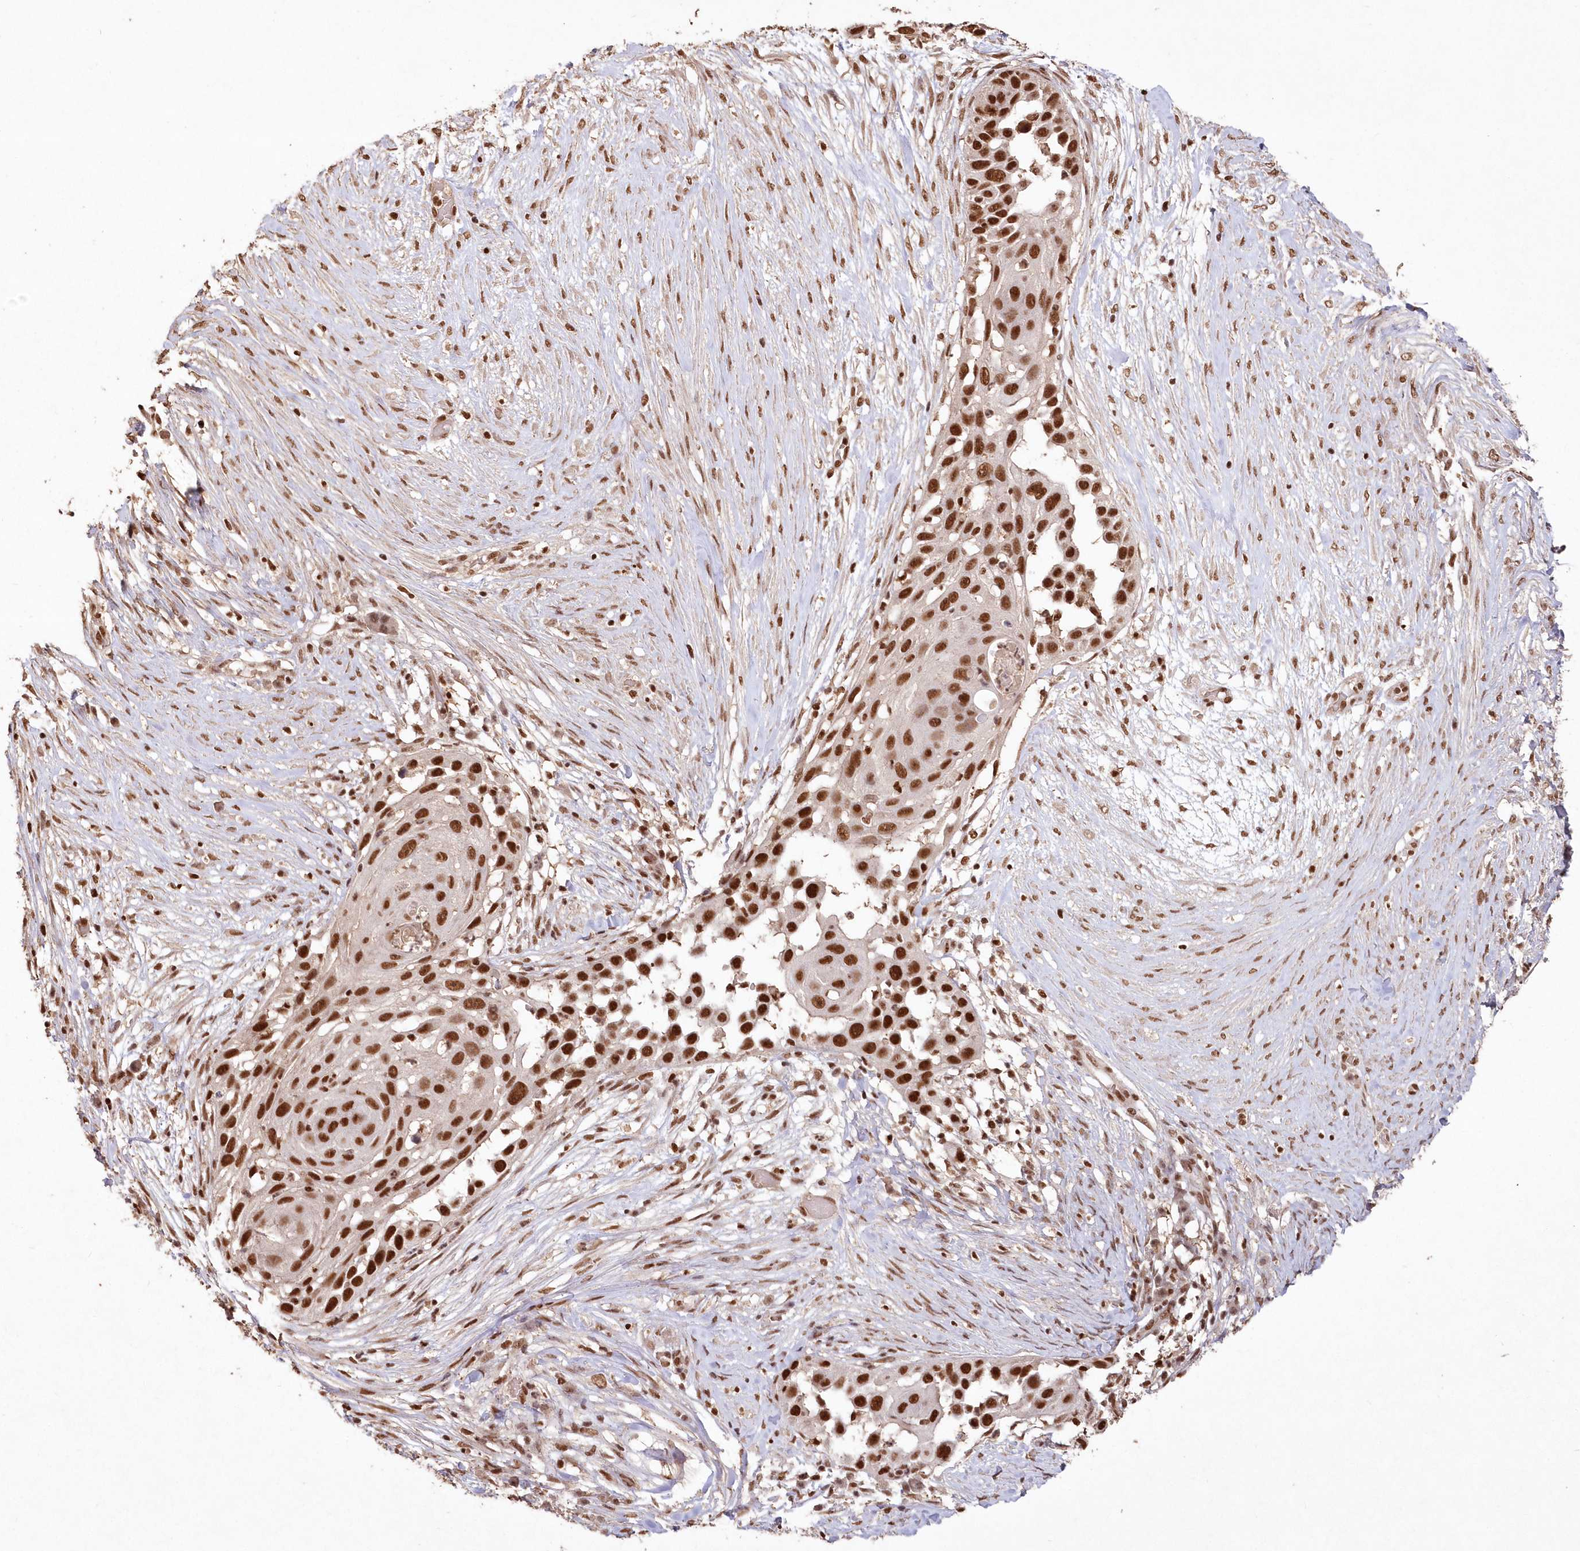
{"staining": {"intensity": "strong", "quantity": ">75%", "location": "nuclear"}, "tissue": "skin cancer", "cell_type": "Tumor cells", "image_type": "cancer", "snomed": [{"axis": "morphology", "description": "Squamous cell carcinoma, NOS"}, {"axis": "topography", "description": "Skin"}], "caption": "Immunohistochemistry image of neoplastic tissue: skin cancer (squamous cell carcinoma) stained using IHC demonstrates high levels of strong protein expression localized specifically in the nuclear of tumor cells, appearing as a nuclear brown color.", "gene": "PDS5A", "patient": {"sex": "female", "age": 44}}